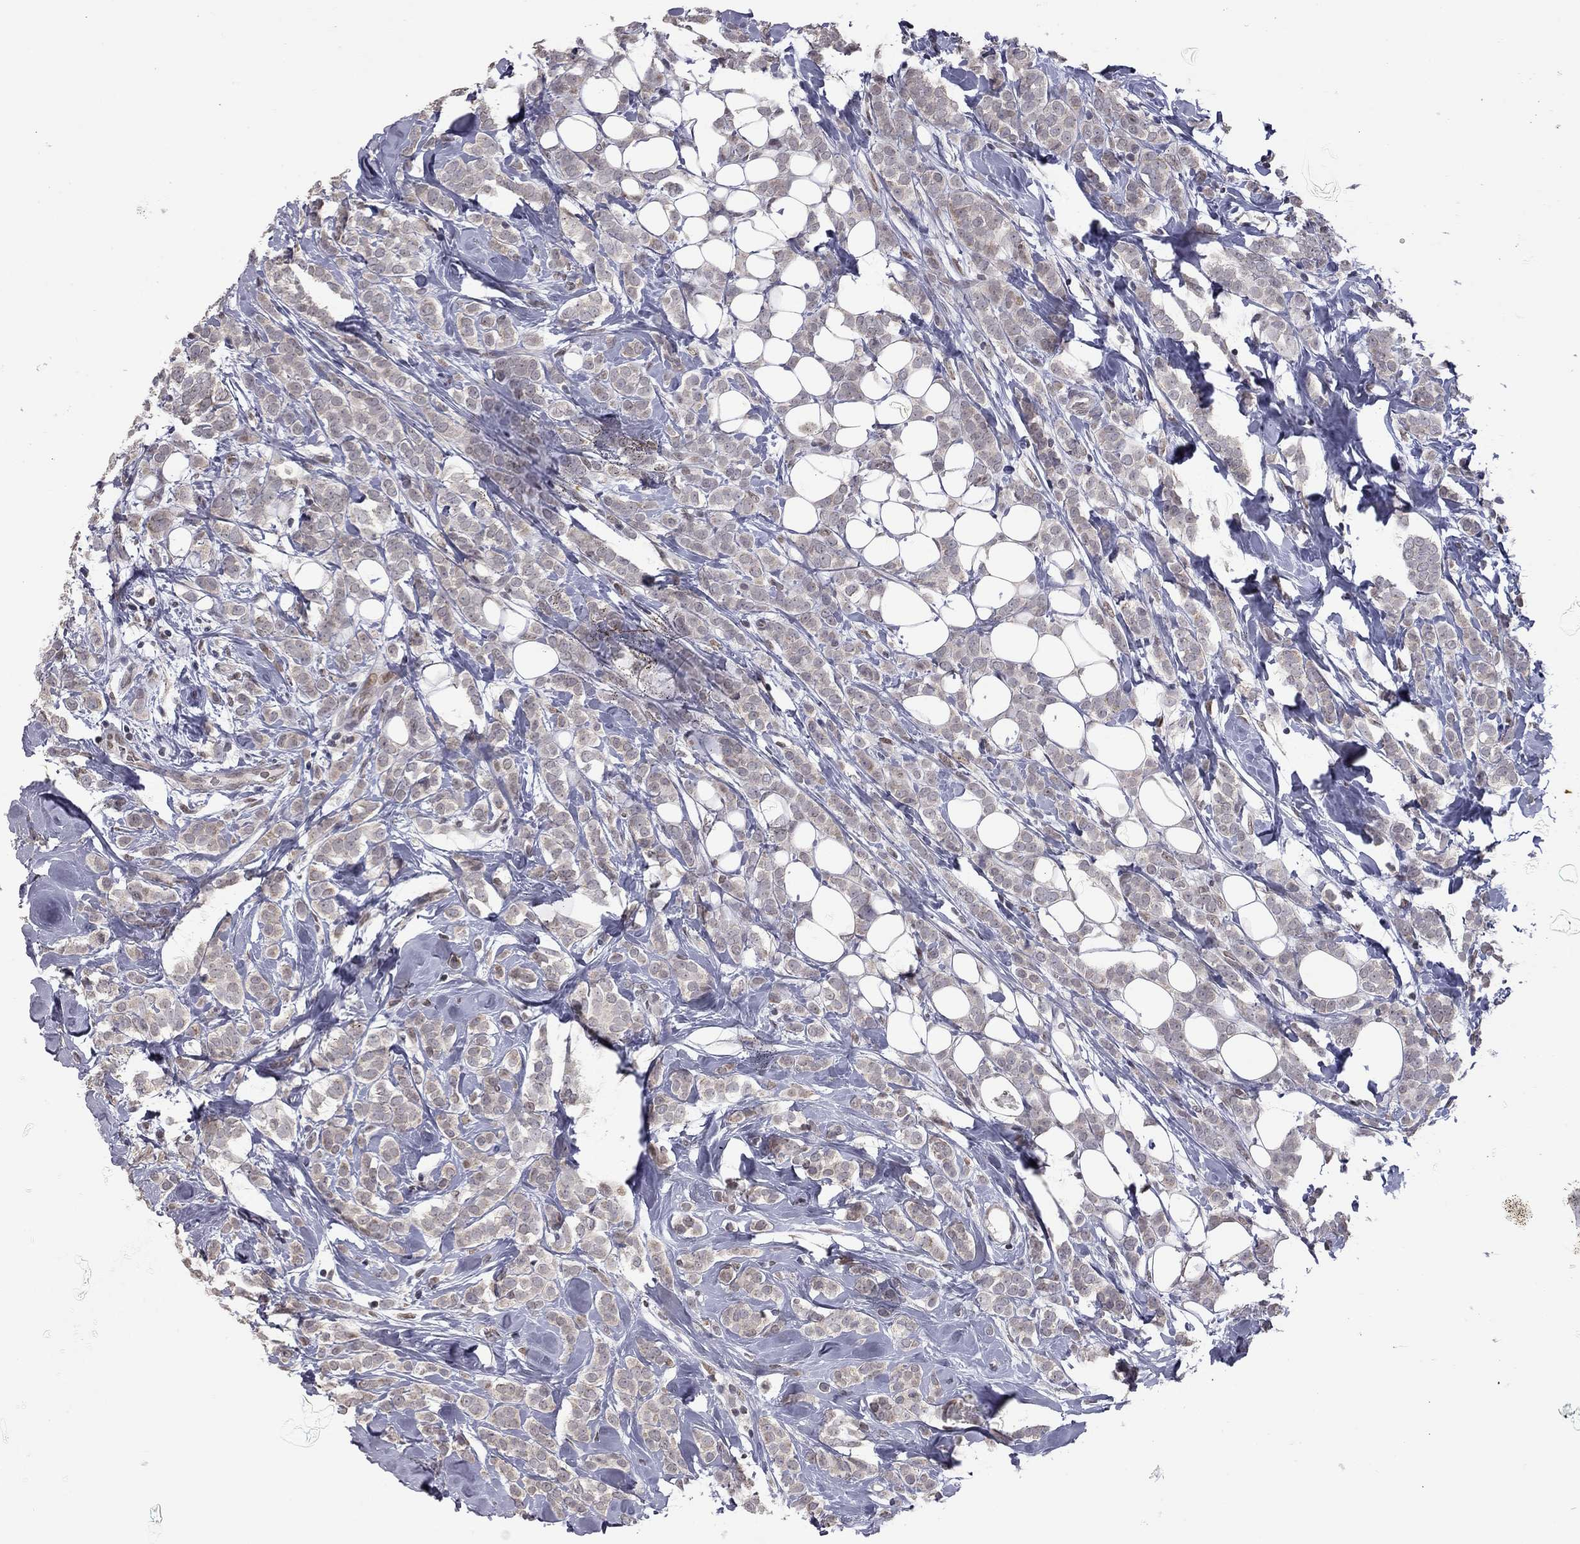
{"staining": {"intensity": "weak", "quantity": "<25%", "location": "cytoplasmic/membranous"}, "tissue": "breast cancer", "cell_type": "Tumor cells", "image_type": "cancer", "snomed": [{"axis": "morphology", "description": "Lobular carcinoma"}, {"axis": "topography", "description": "Breast"}], "caption": "Human breast cancer stained for a protein using immunohistochemistry demonstrates no expression in tumor cells.", "gene": "MC3R", "patient": {"sex": "female", "age": 49}}